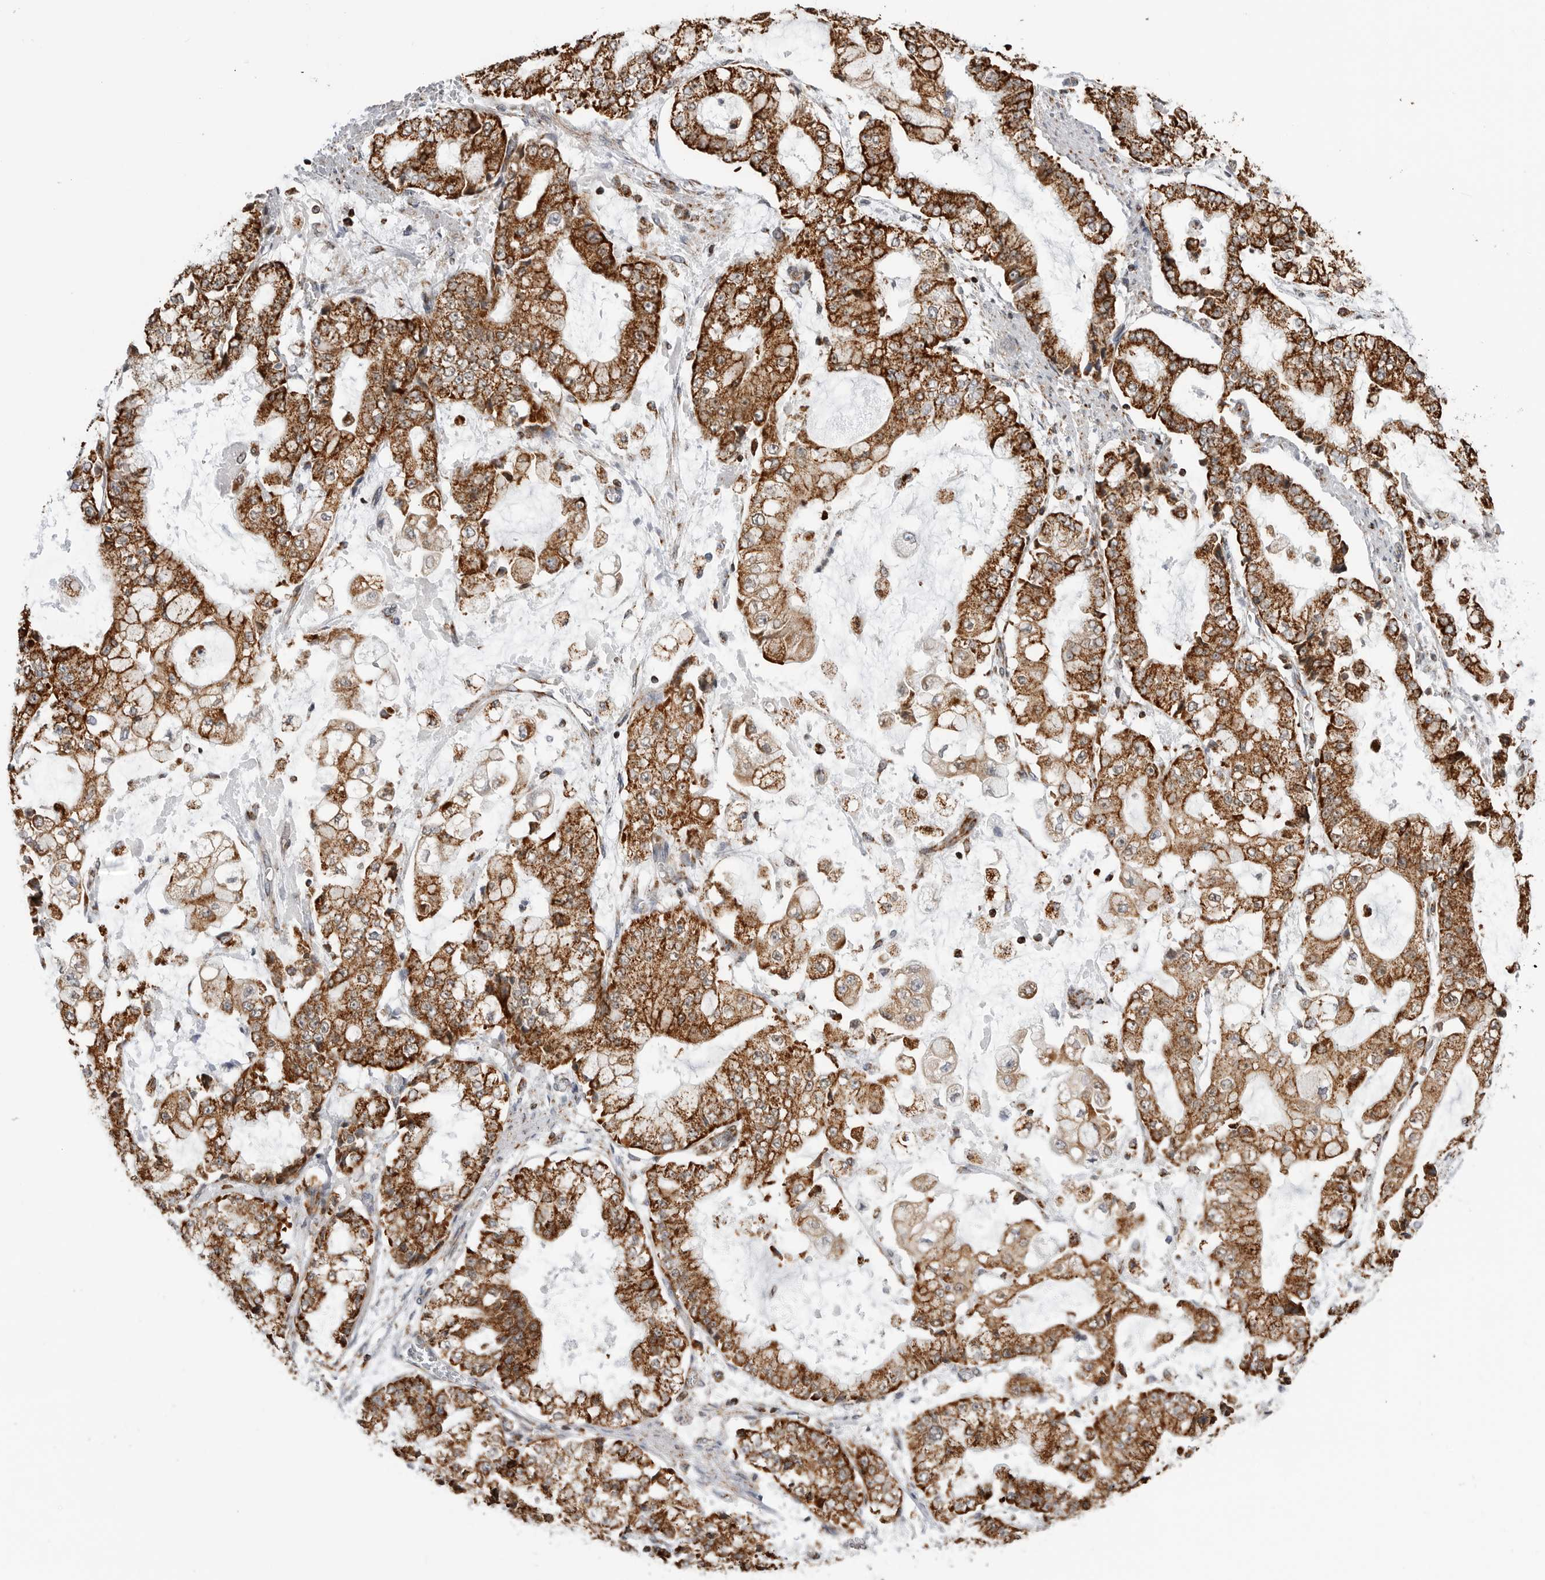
{"staining": {"intensity": "strong", "quantity": ">75%", "location": "cytoplasmic/membranous"}, "tissue": "stomach cancer", "cell_type": "Tumor cells", "image_type": "cancer", "snomed": [{"axis": "morphology", "description": "Adenocarcinoma, NOS"}, {"axis": "topography", "description": "Stomach"}], "caption": "This micrograph exhibits adenocarcinoma (stomach) stained with IHC to label a protein in brown. The cytoplasmic/membranous of tumor cells show strong positivity for the protein. Nuclei are counter-stained blue.", "gene": "COX5A", "patient": {"sex": "male", "age": 76}}